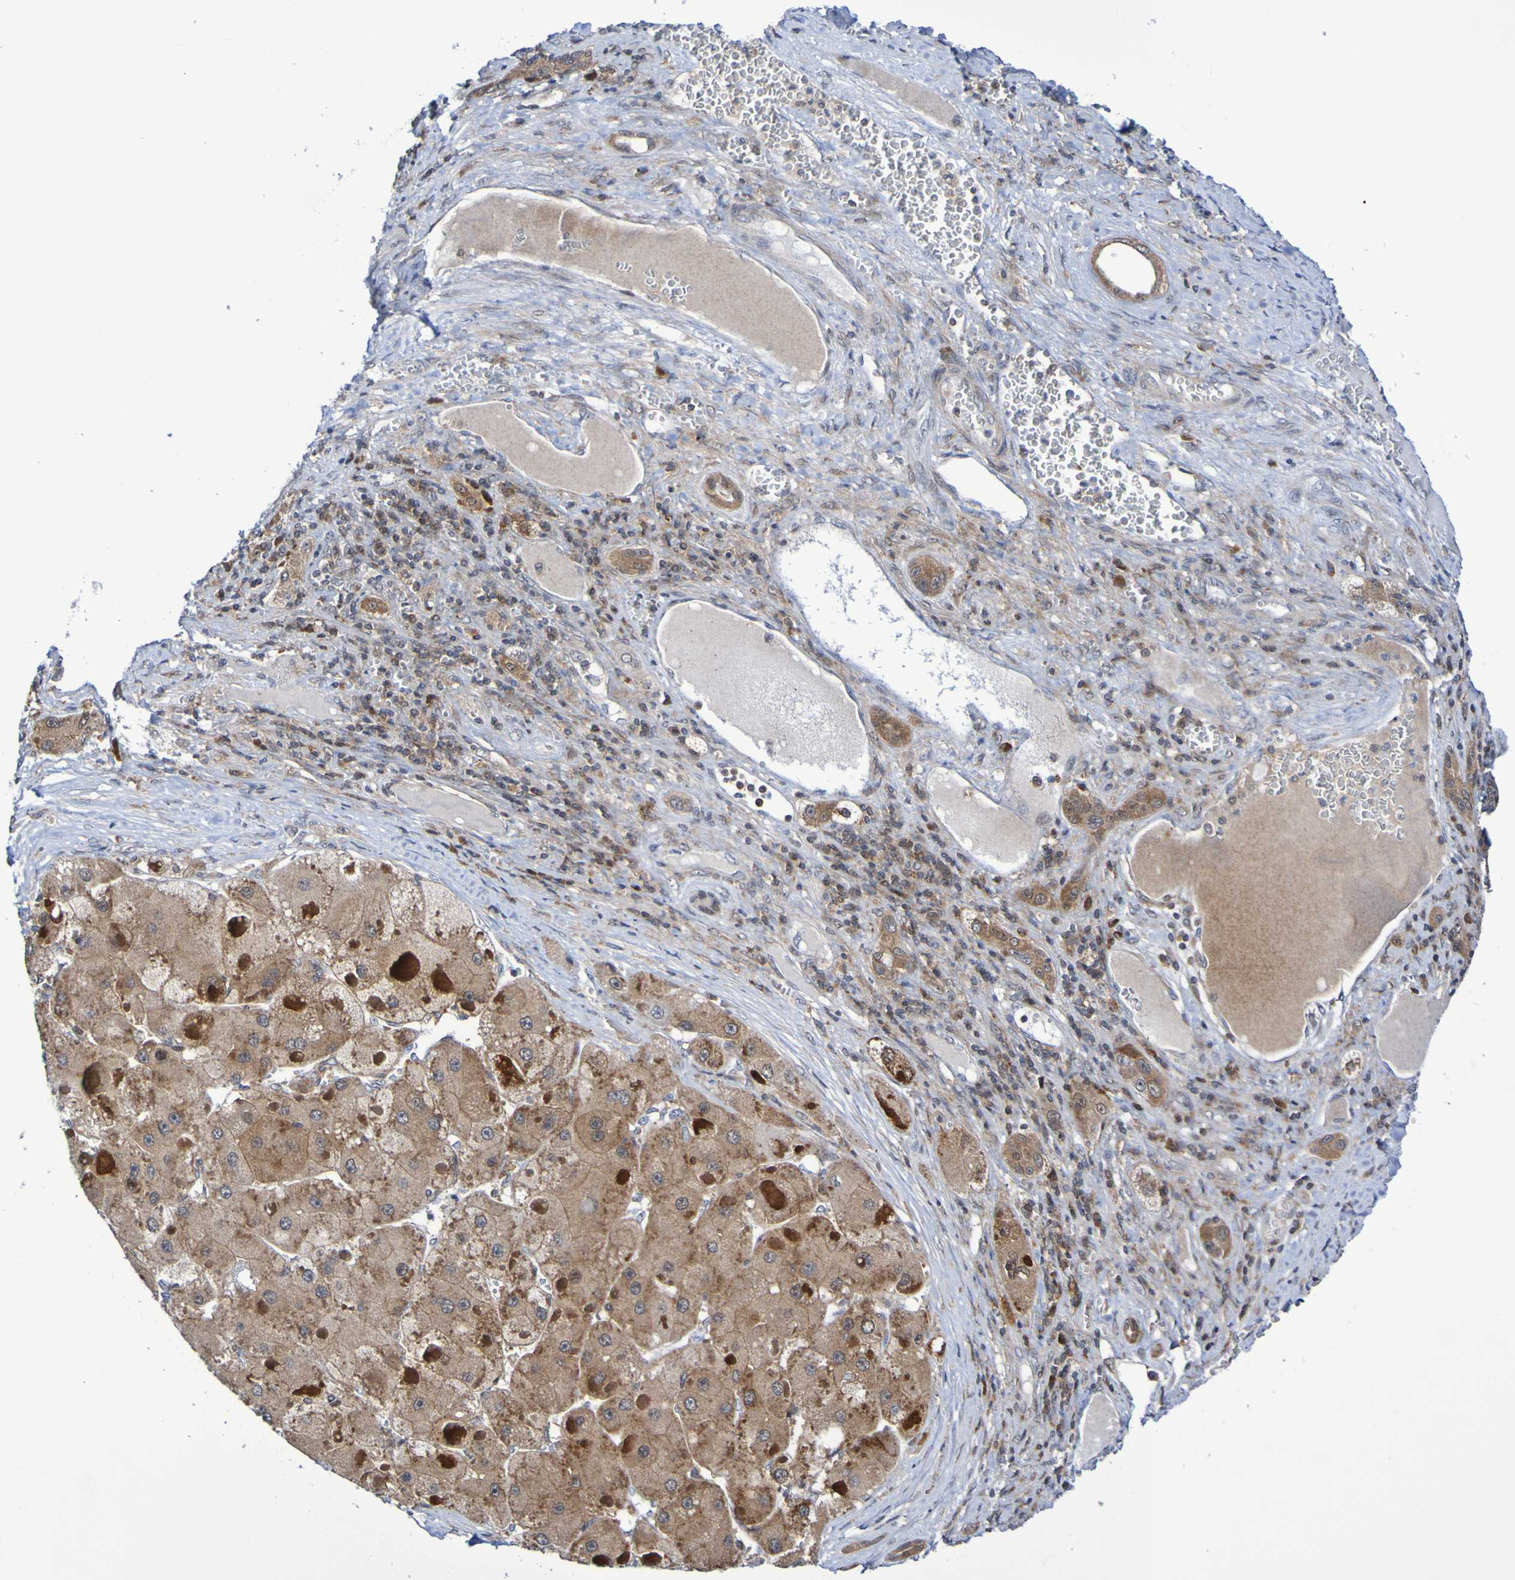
{"staining": {"intensity": "moderate", "quantity": ">75%", "location": "cytoplasmic/membranous"}, "tissue": "liver cancer", "cell_type": "Tumor cells", "image_type": "cancer", "snomed": [{"axis": "morphology", "description": "Carcinoma, Hepatocellular, NOS"}, {"axis": "topography", "description": "Liver"}], "caption": "Protein staining by IHC shows moderate cytoplasmic/membranous staining in about >75% of tumor cells in liver cancer (hepatocellular carcinoma).", "gene": "ATIC", "patient": {"sex": "female", "age": 73}}